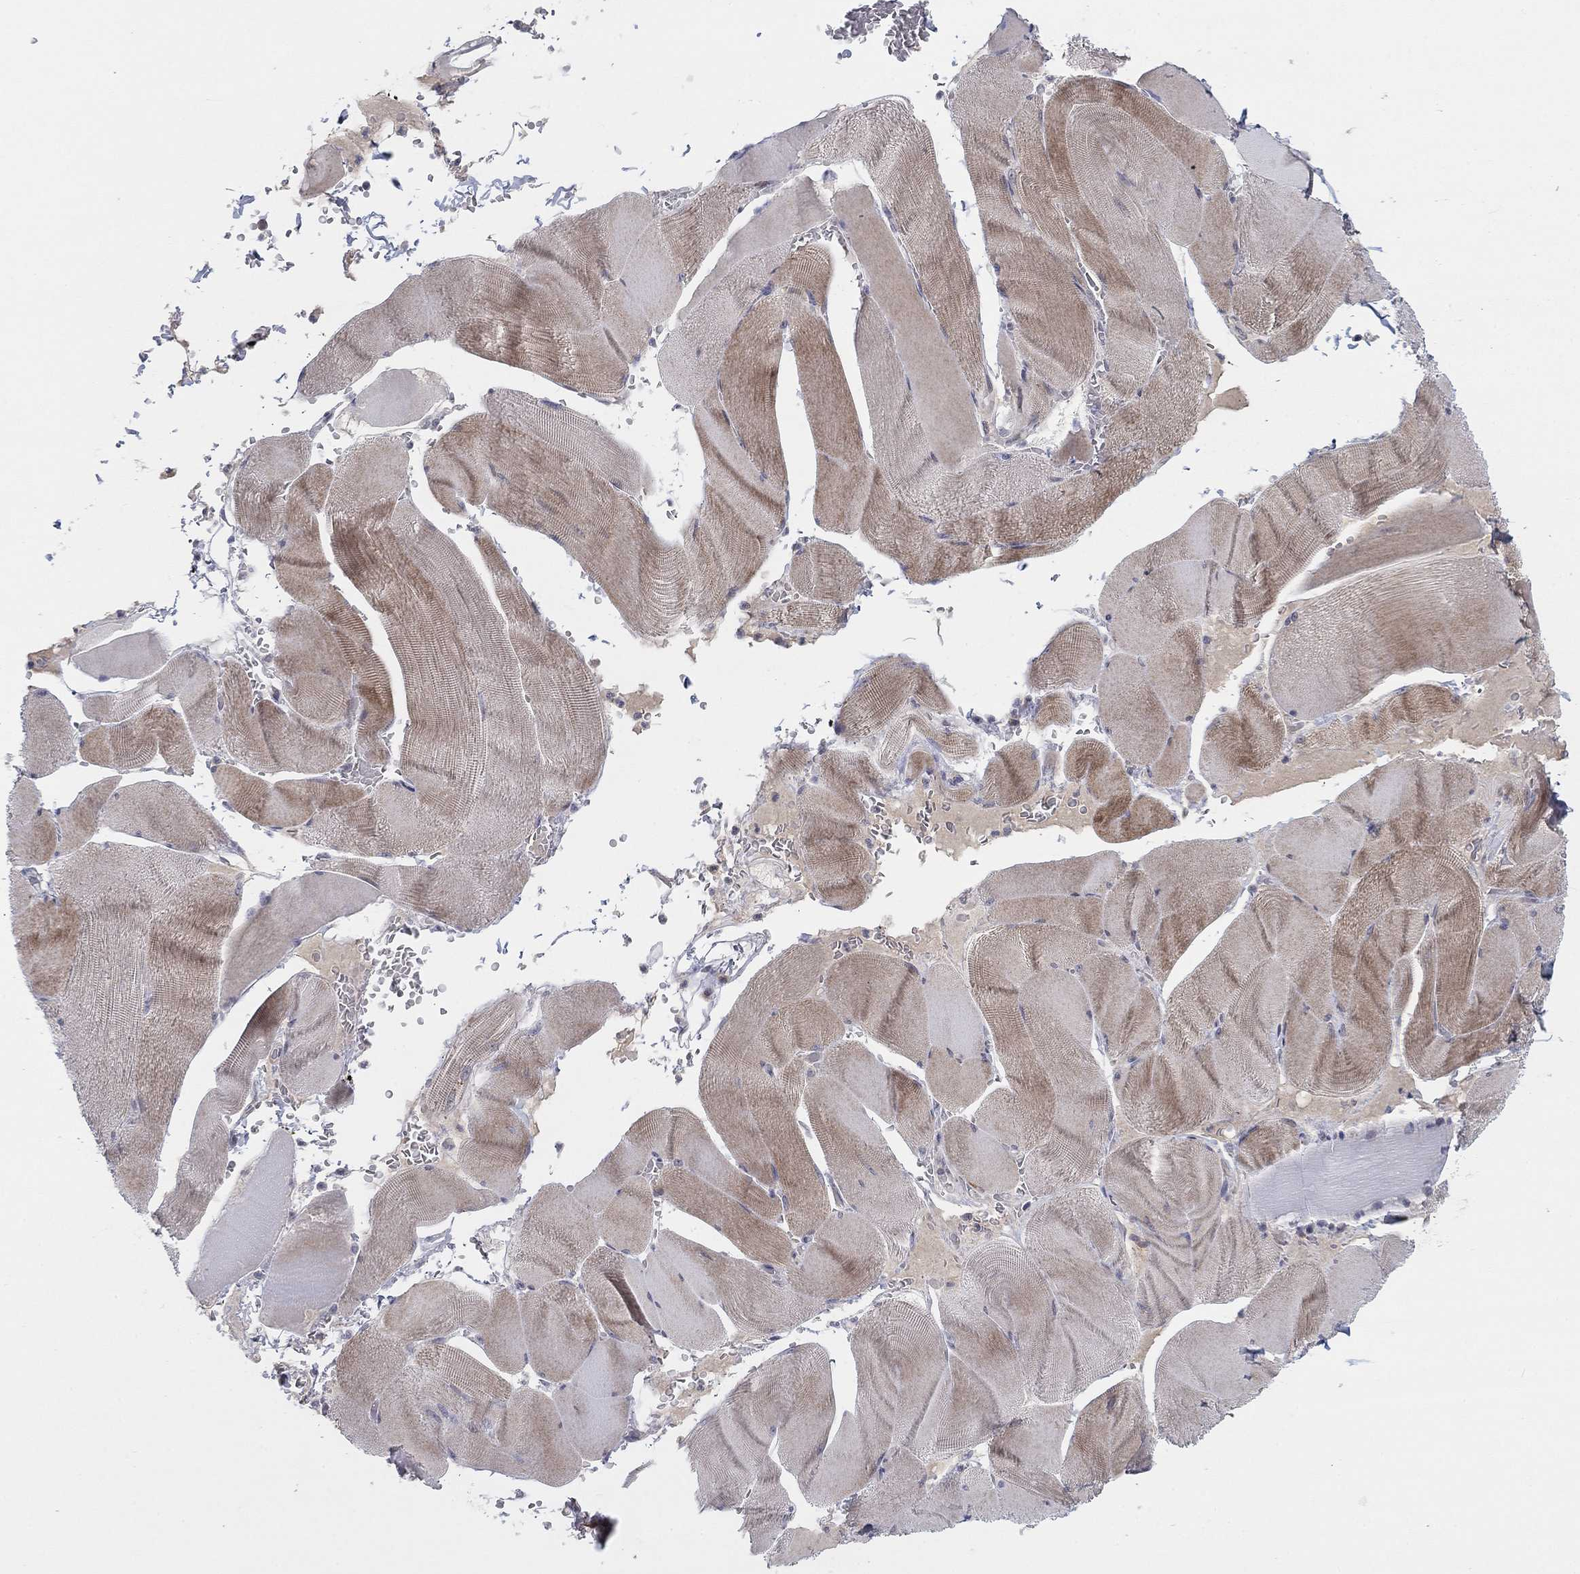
{"staining": {"intensity": "weak", "quantity": "25%-75%", "location": "cytoplasmic/membranous"}, "tissue": "skeletal muscle", "cell_type": "Myocytes", "image_type": "normal", "snomed": [{"axis": "morphology", "description": "Normal tissue, NOS"}, {"axis": "topography", "description": "Skeletal muscle"}], "caption": "Immunohistochemistry staining of benign skeletal muscle, which displays low levels of weak cytoplasmic/membranous staining in about 25%-75% of myocytes indicating weak cytoplasmic/membranous protein staining. The staining was performed using DAB (3,3'-diaminobenzidine) (brown) for protein detection and nuclei were counterstained in hematoxylin (blue).", "gene": "AMN1", "patient": {"sex": "male", "age": 56}}